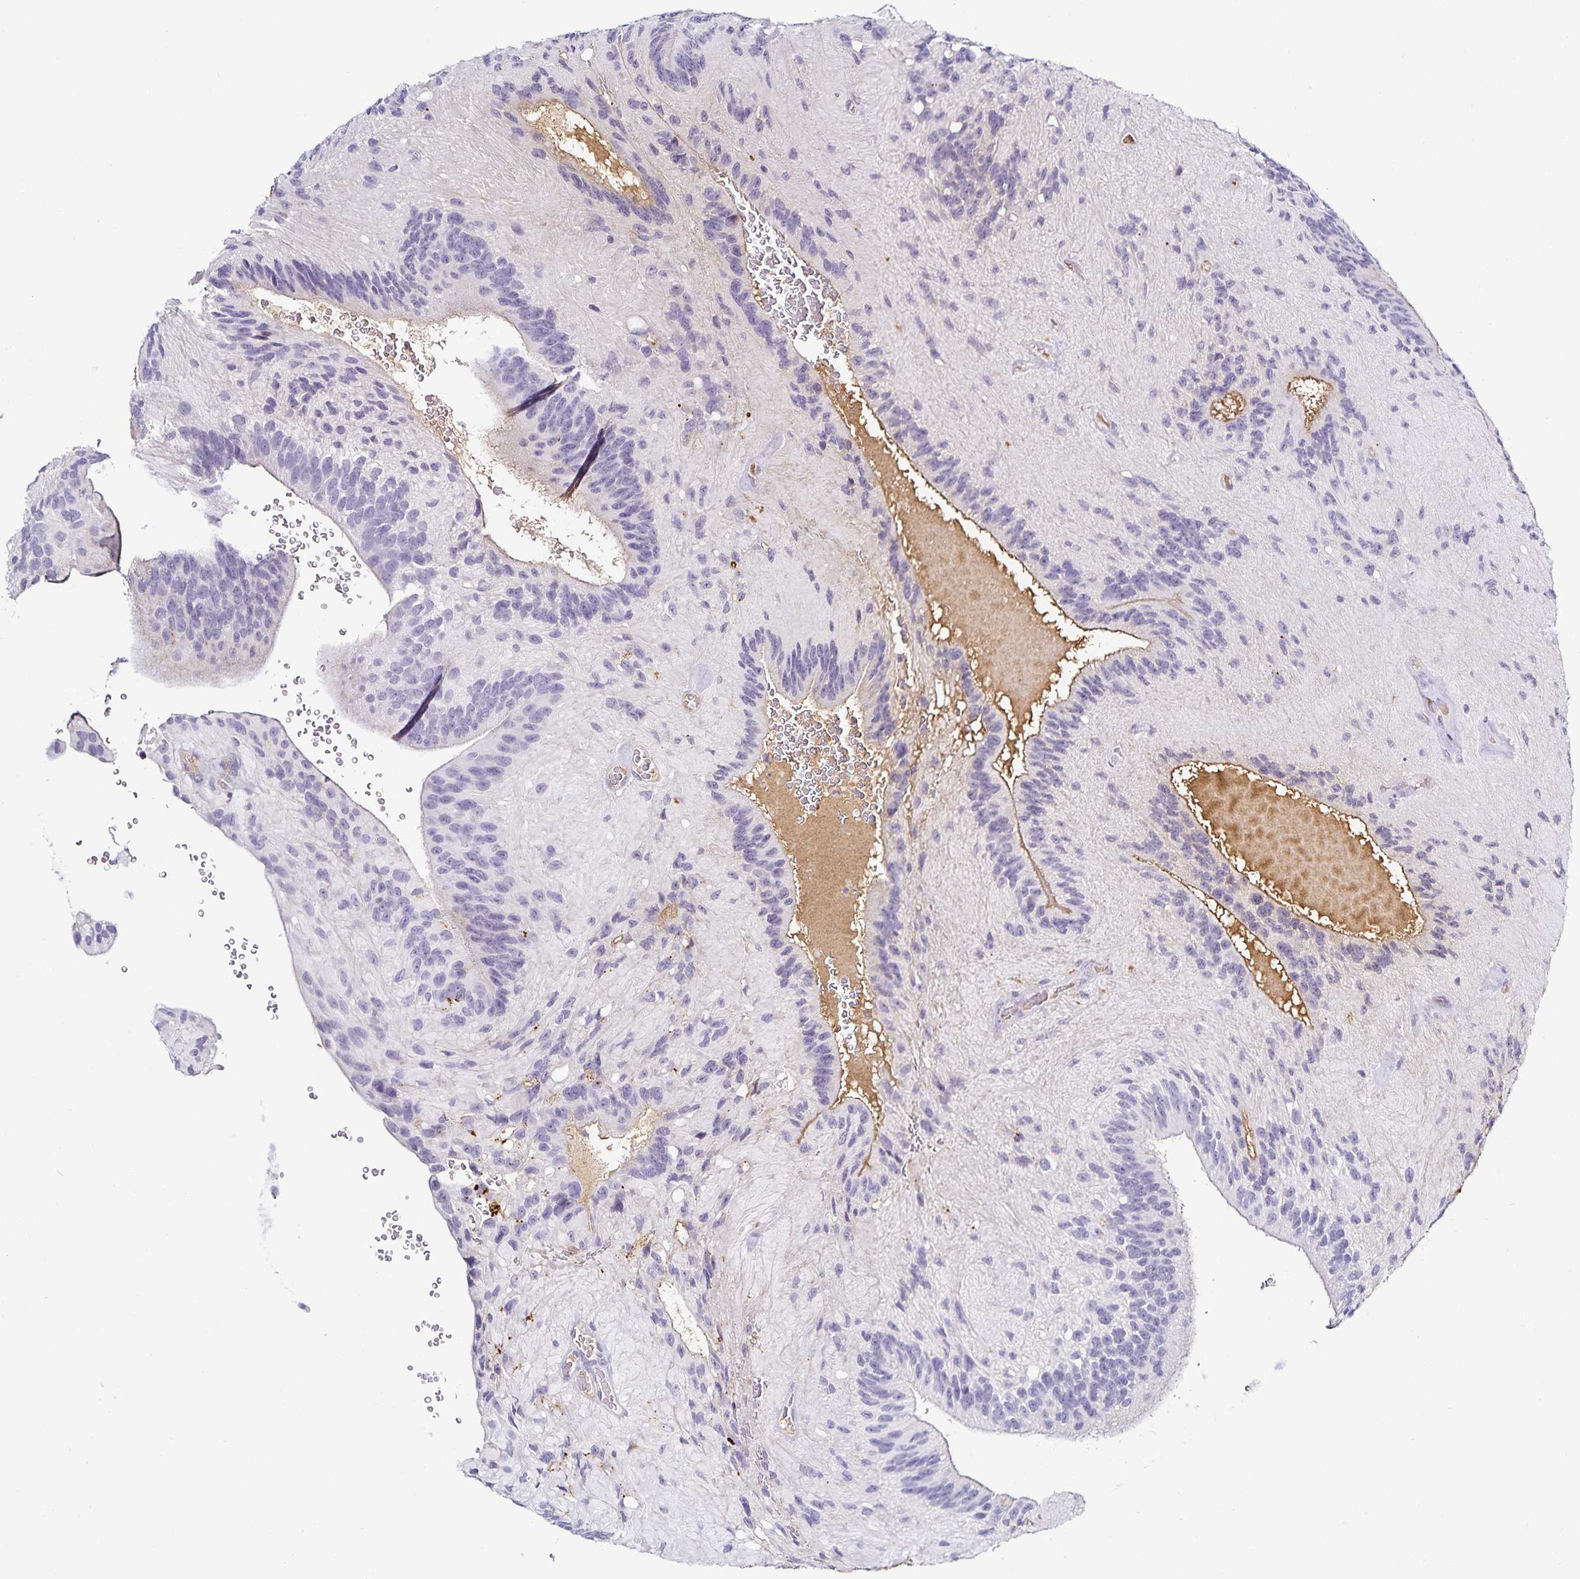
{"staining": {"intensity": "negative", "quantity": "none", "location": "none"}, "tissue": "glioma", "cell_type": "Tumor cells", "image_type": "cancer", "snomed": [{"axis": "morphology", "description": "Glioma, malignant, Low grade"}, {"axis": "topography", "description": "Brain"}], "caption": "Immunohistochemistry of human low-grade glioma (malignant) reveals no staining in tumor cells.", "gene": "TTR", "patient": {"sex": "male", "age": 31}}